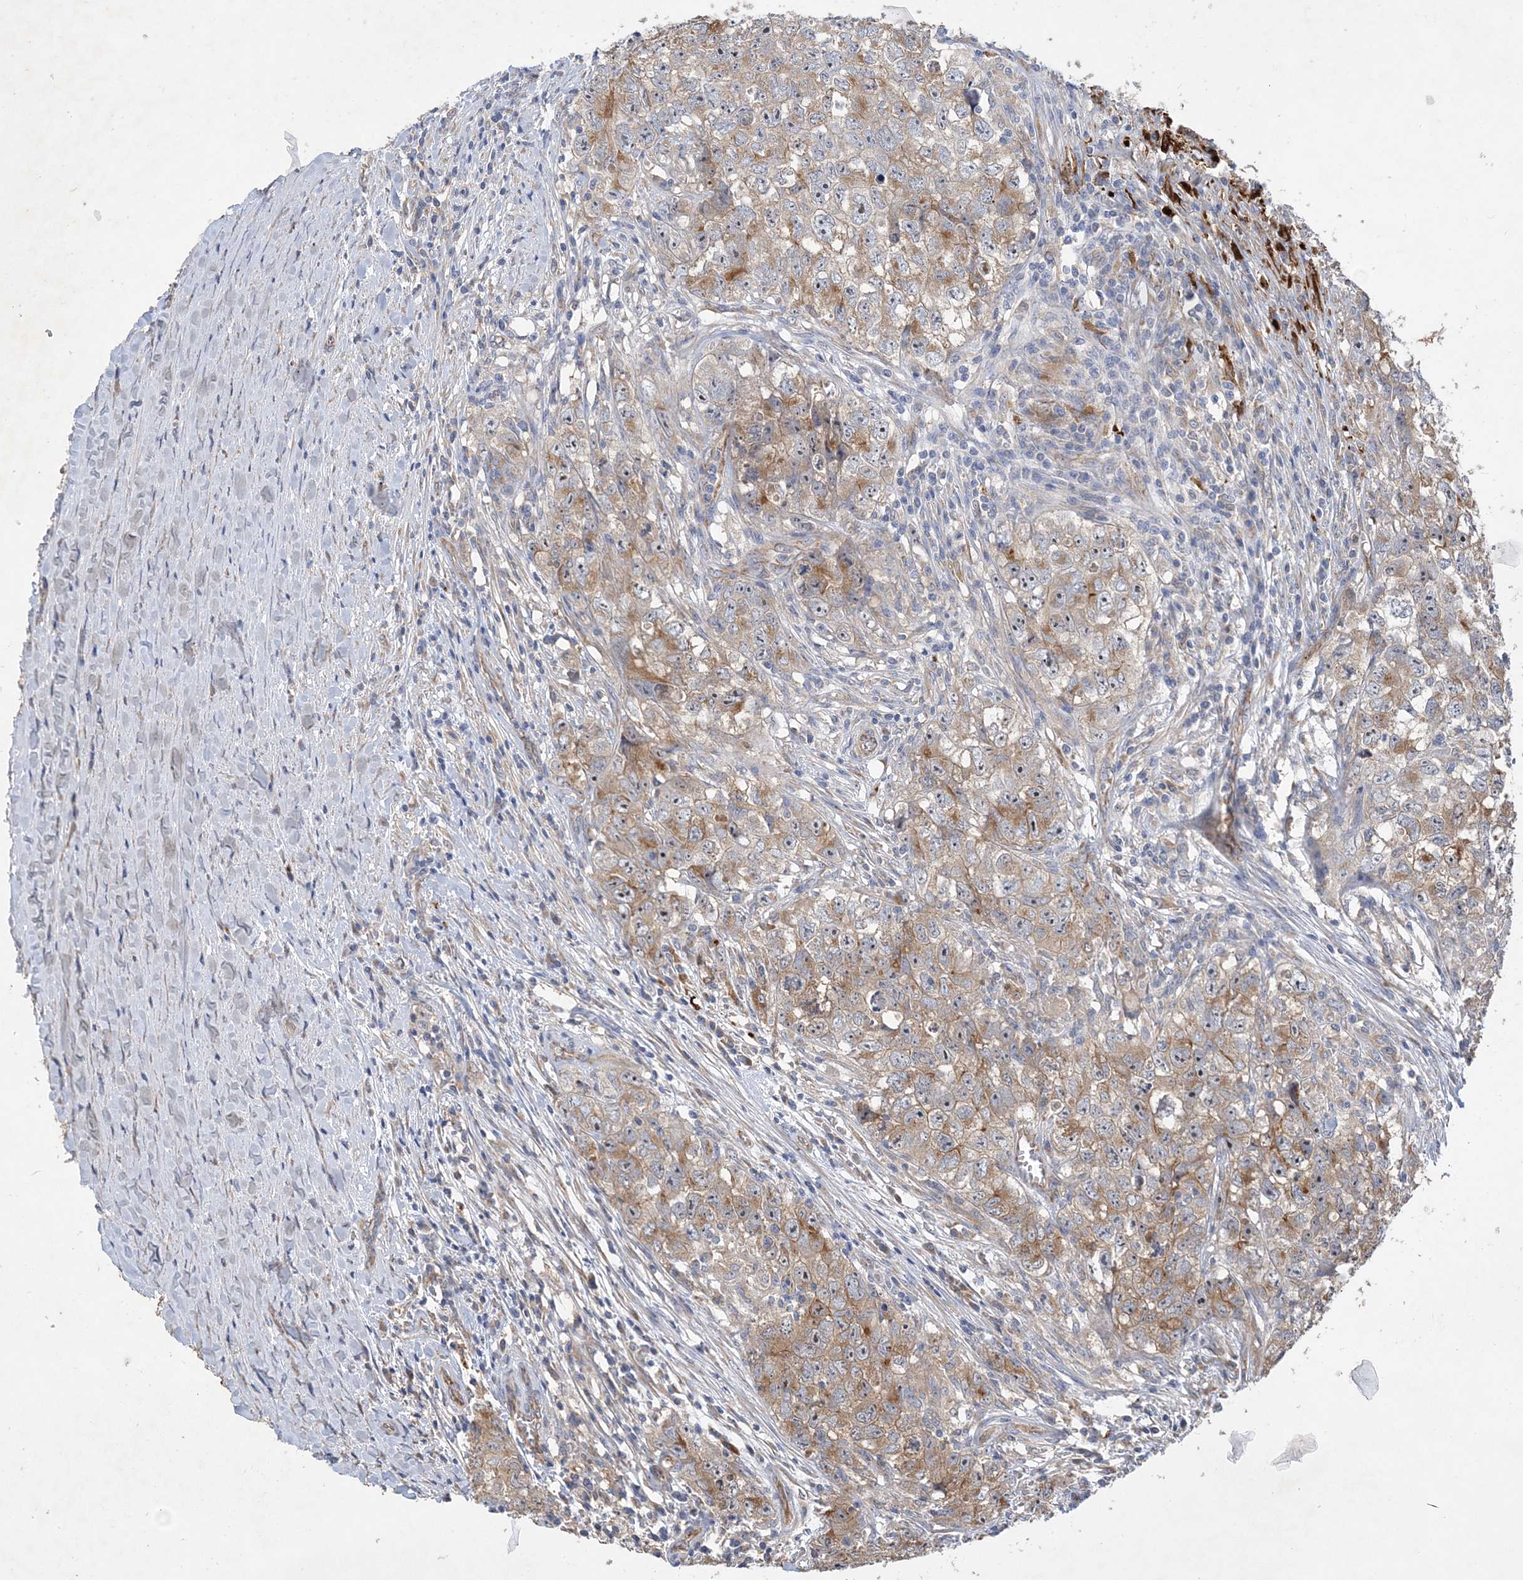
{"staining": {"intensity": "moderate", "quantity": "<25%", "location": "cytoplasmic/membranous"}, "tissue": "testis cancer", "cell_type": "Tumor cells", "image_type": "cancer", "snomed": [{"axis": "morphology", "description": "Seminoma, NOS"}, {"axis": "morphology", "description": "Carcinoma, Embryonal, NOS"}, {"axis": "topography", "description": "Testis"}], "caption": "A micrograph of human testis seminoma stained for a protein exhibits moderate cytoplasmic/membranous brown staining in tumor cells. (DAB (3,3'-diaminobenzidine) IHC with brightfield microscopy, high magnification).", "gene": "FEZ2", "patient": {"sex": "male", "age": 43}}